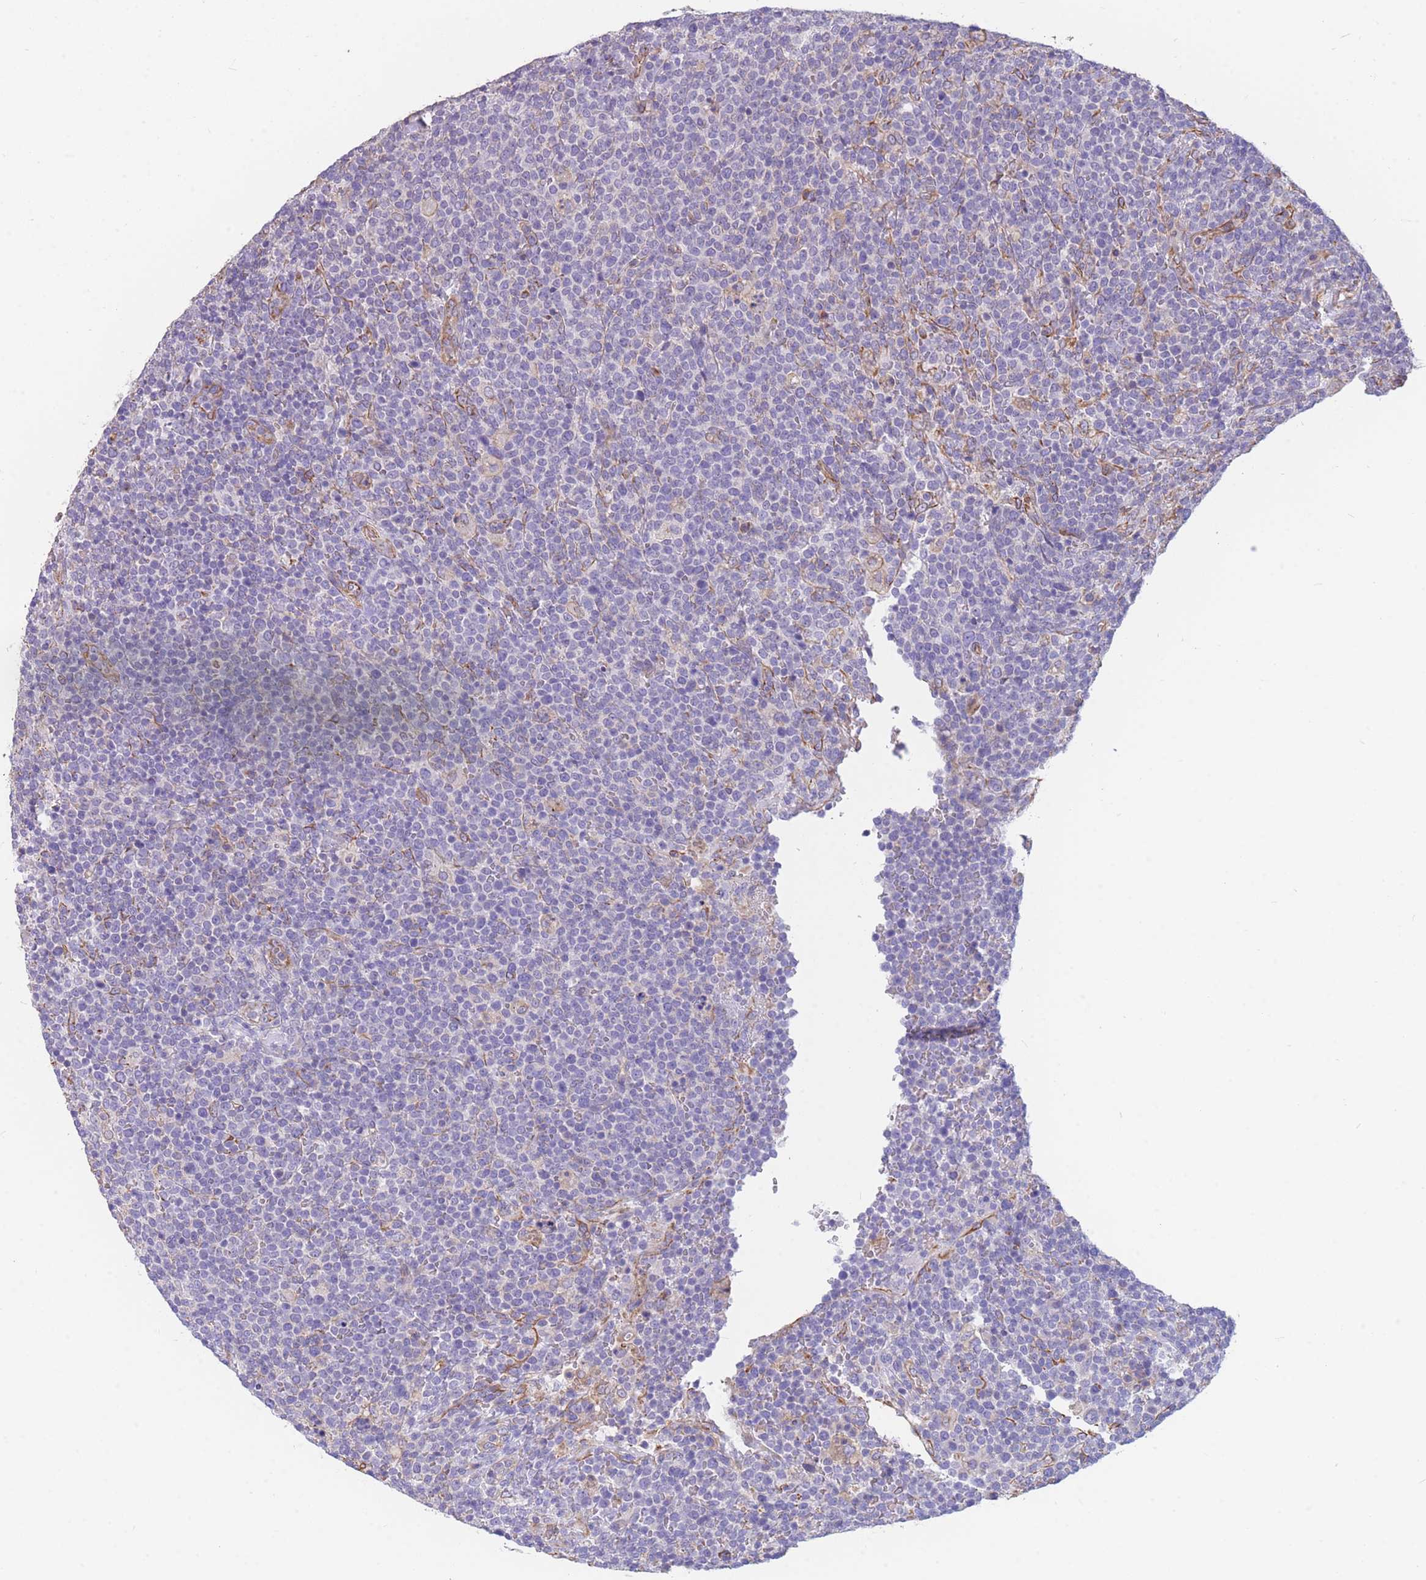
{"staining": {"intensity": "negative", "quantity": "none", "location": "none"}, "tissue": "lymphoma", "cell_type": "Tumor cells", "image_type": "cancer", "snomed": [{"axis": "morphology", "description": "Malignant lymphoma, non-Hodgkin's type, High grade"}, {"axis": "topography", "description": "Lymph node"}], "caption": "IHC photomicrograph of malignant lymphoma, non-Hodgkin's type (high-grade) stained for a protein (brown), which displays no staining in tumor cells.", "gene": "ANKRD53", "patient": {"sex": "male", "age": 61}}